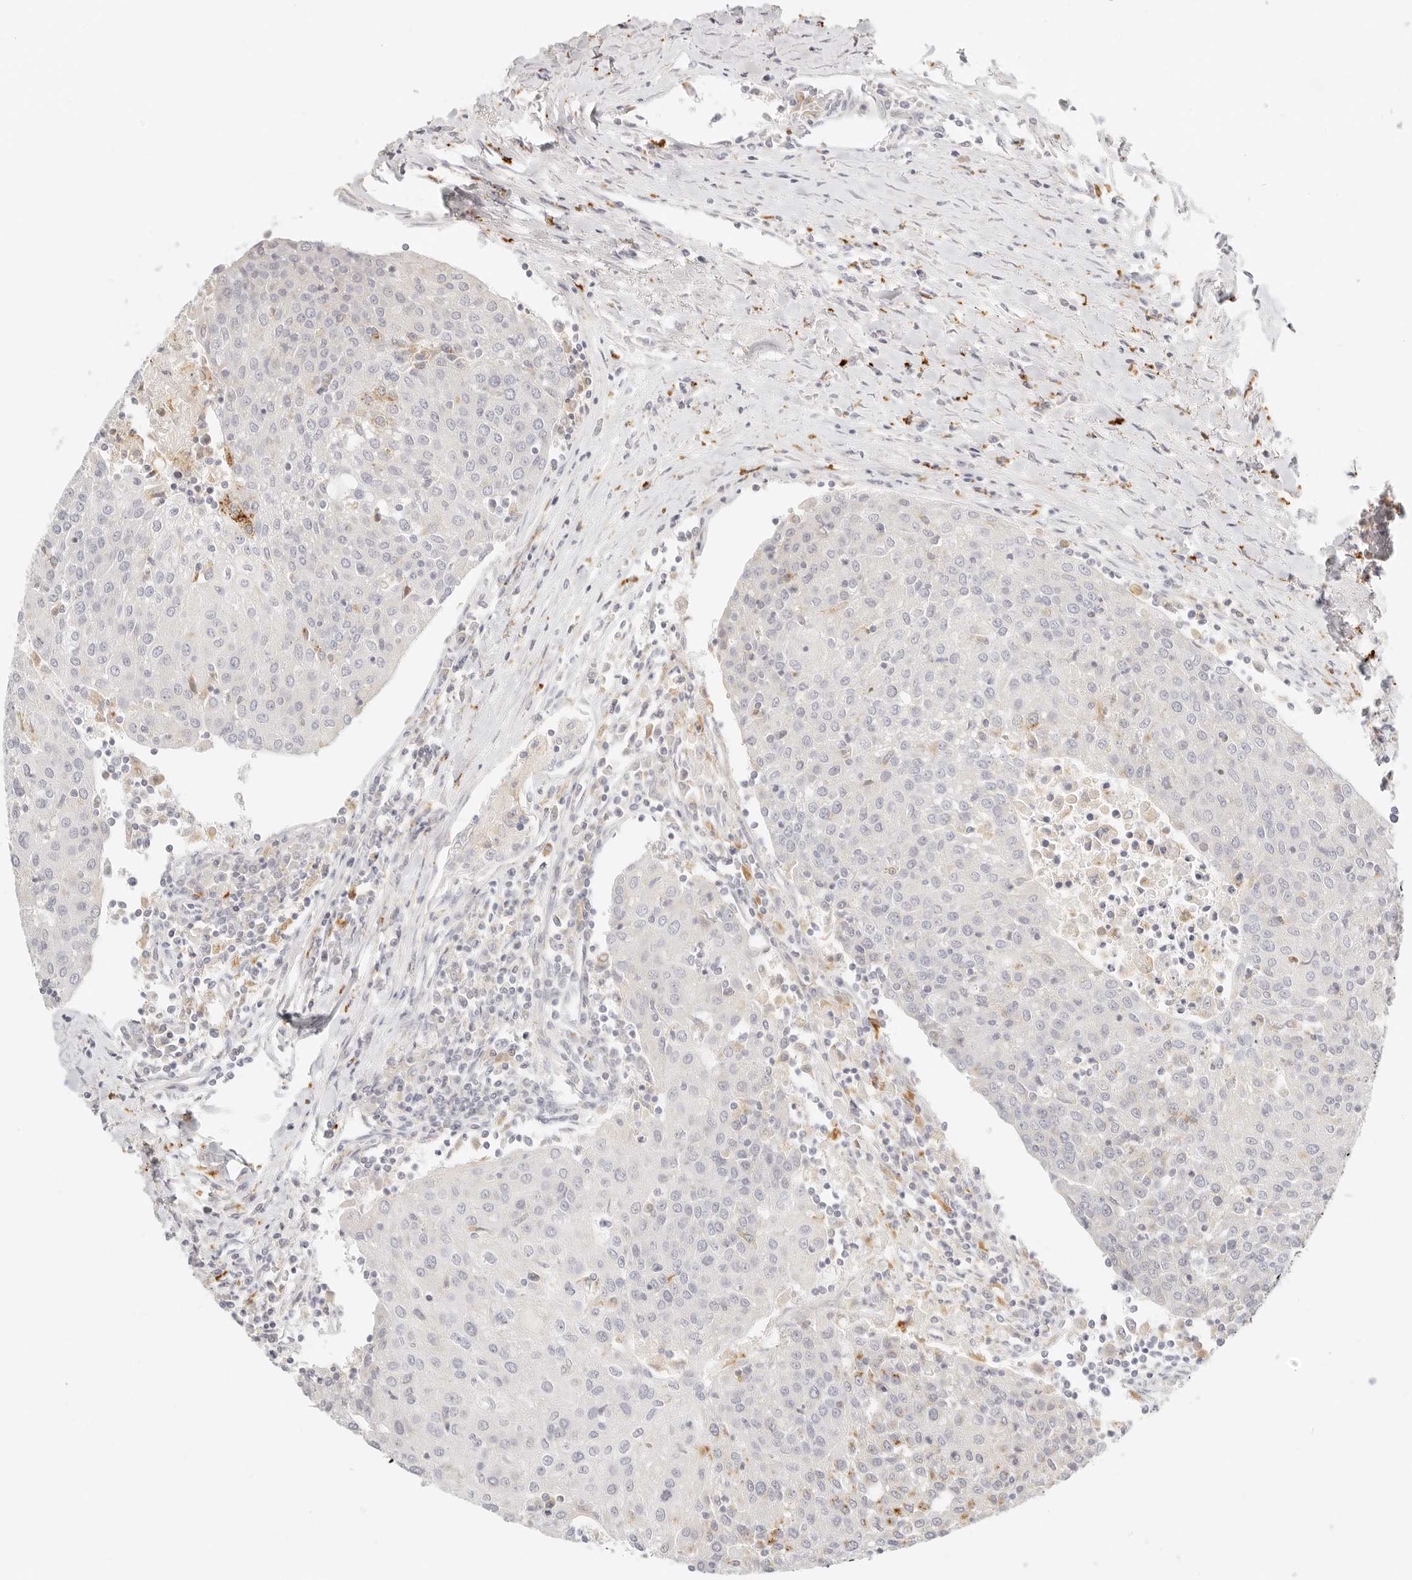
{"staining": {"intensity": "moderate", "quantity": "<25%", "location": "cytoplasmic/membranous"}, "tissue": "urothelial cancer", "cell_type": "Tumor cells", "image_type": "cancer", "snomed": [{"axis": "morphology", "description": "Urothelial carcinoma, High grade"}, {"axis": "topography", "description": "Urinary bladder"}], "caption": "Urothelial carcinoma (high-grade) tissue exhibits moderate cytoplasmic/membranous positivity in approximately <25% of tumor cells, visualized by immunohistochemistry.", "gene": "RNASET2", "patient": {"sex": "female", "age": 85}}